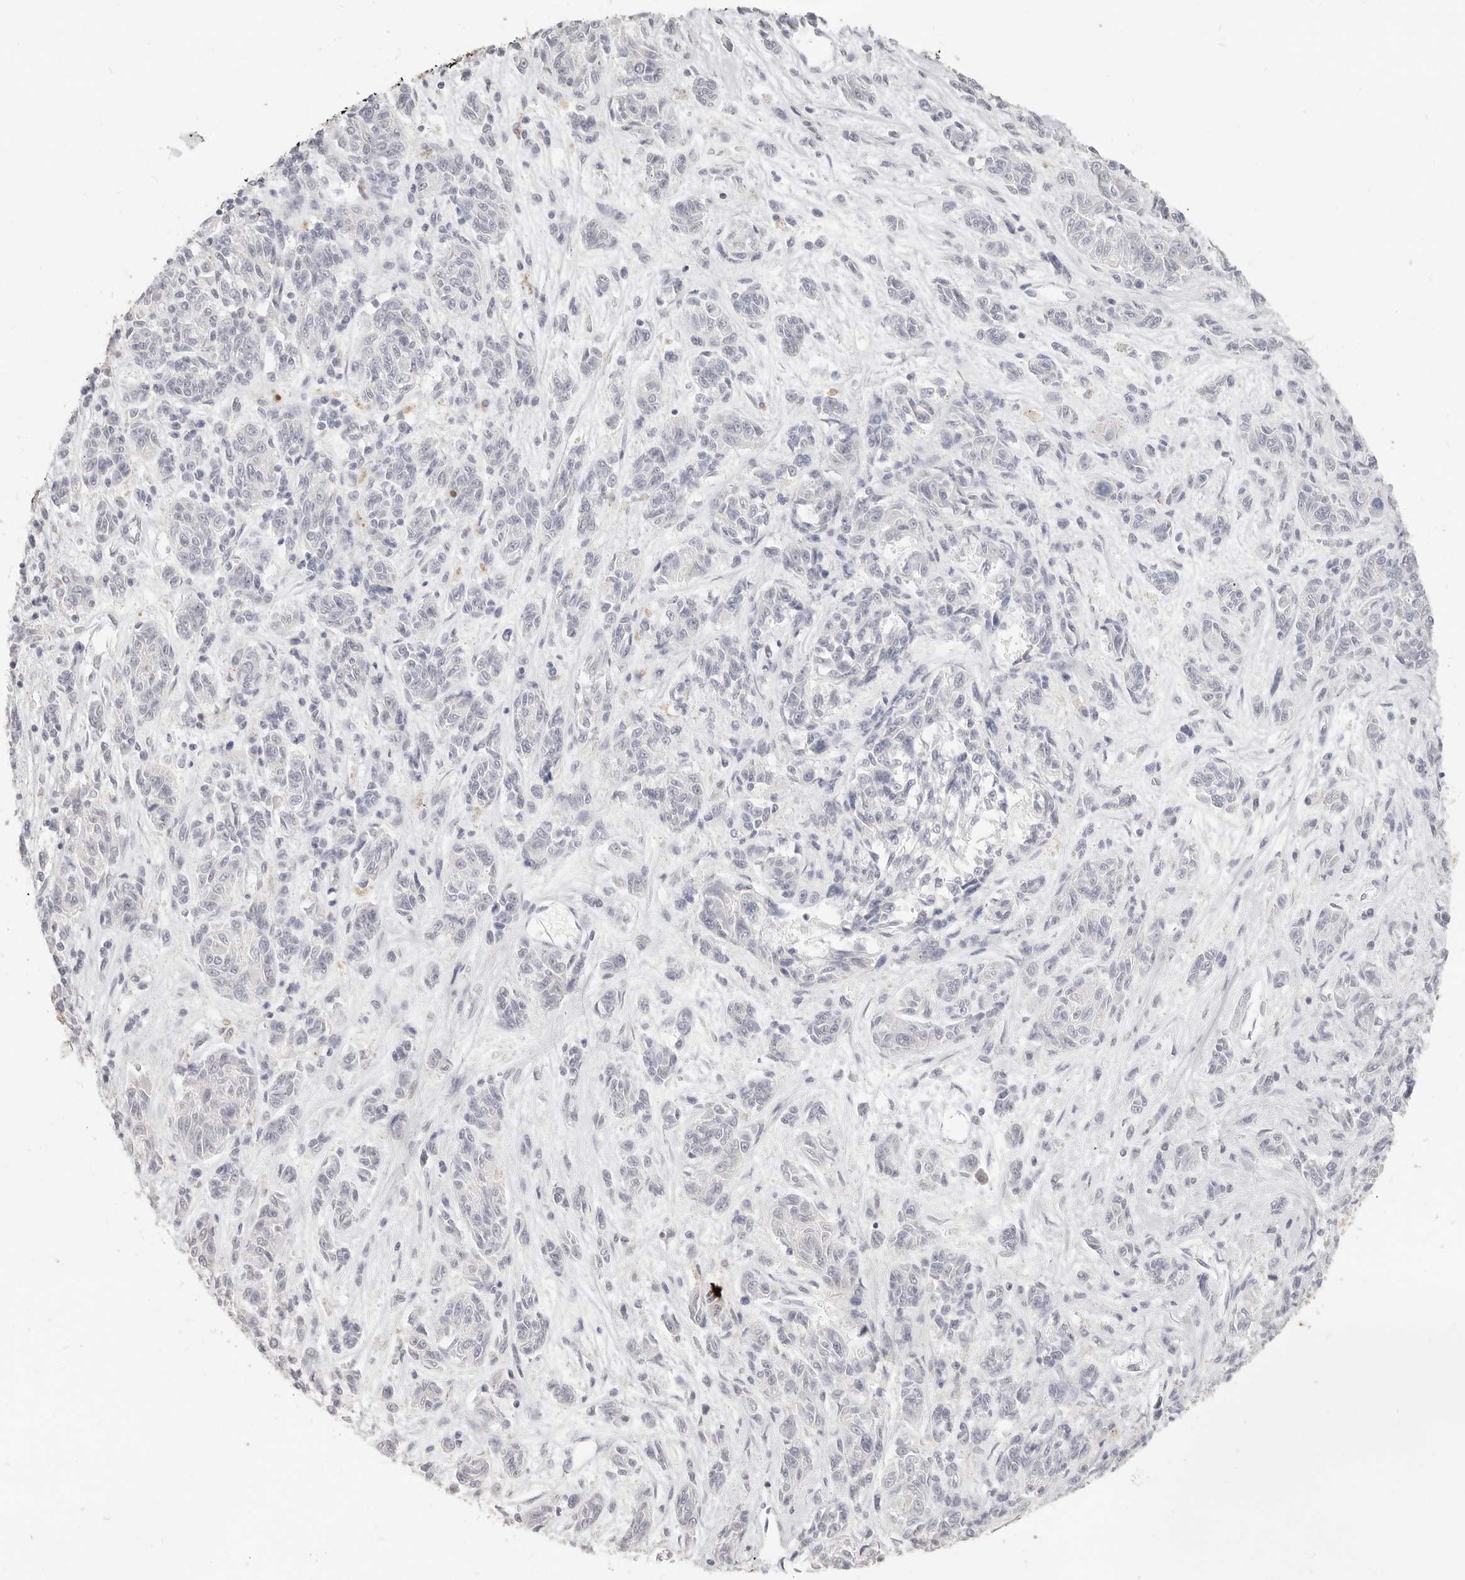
{"staining": {"intensity": "negative", "quantity": "none", "location": "none"}, "tissue": "melanoma", "cell_type": "Tumor cells", "image_type": "cancer", "snomed": [{"axis": "morphology", "description": "Malignant melanoma, NOS"}, {"axis": "topography", "description": "Skin"}], "caption": "This is a histopathology image of immunohistochemistry staining of melanoma, which shows no staining in tumor cells. Nuclei are stained in blue.", "gene": "EPCAM", "patient": {"sex": "male", "age": 53}}